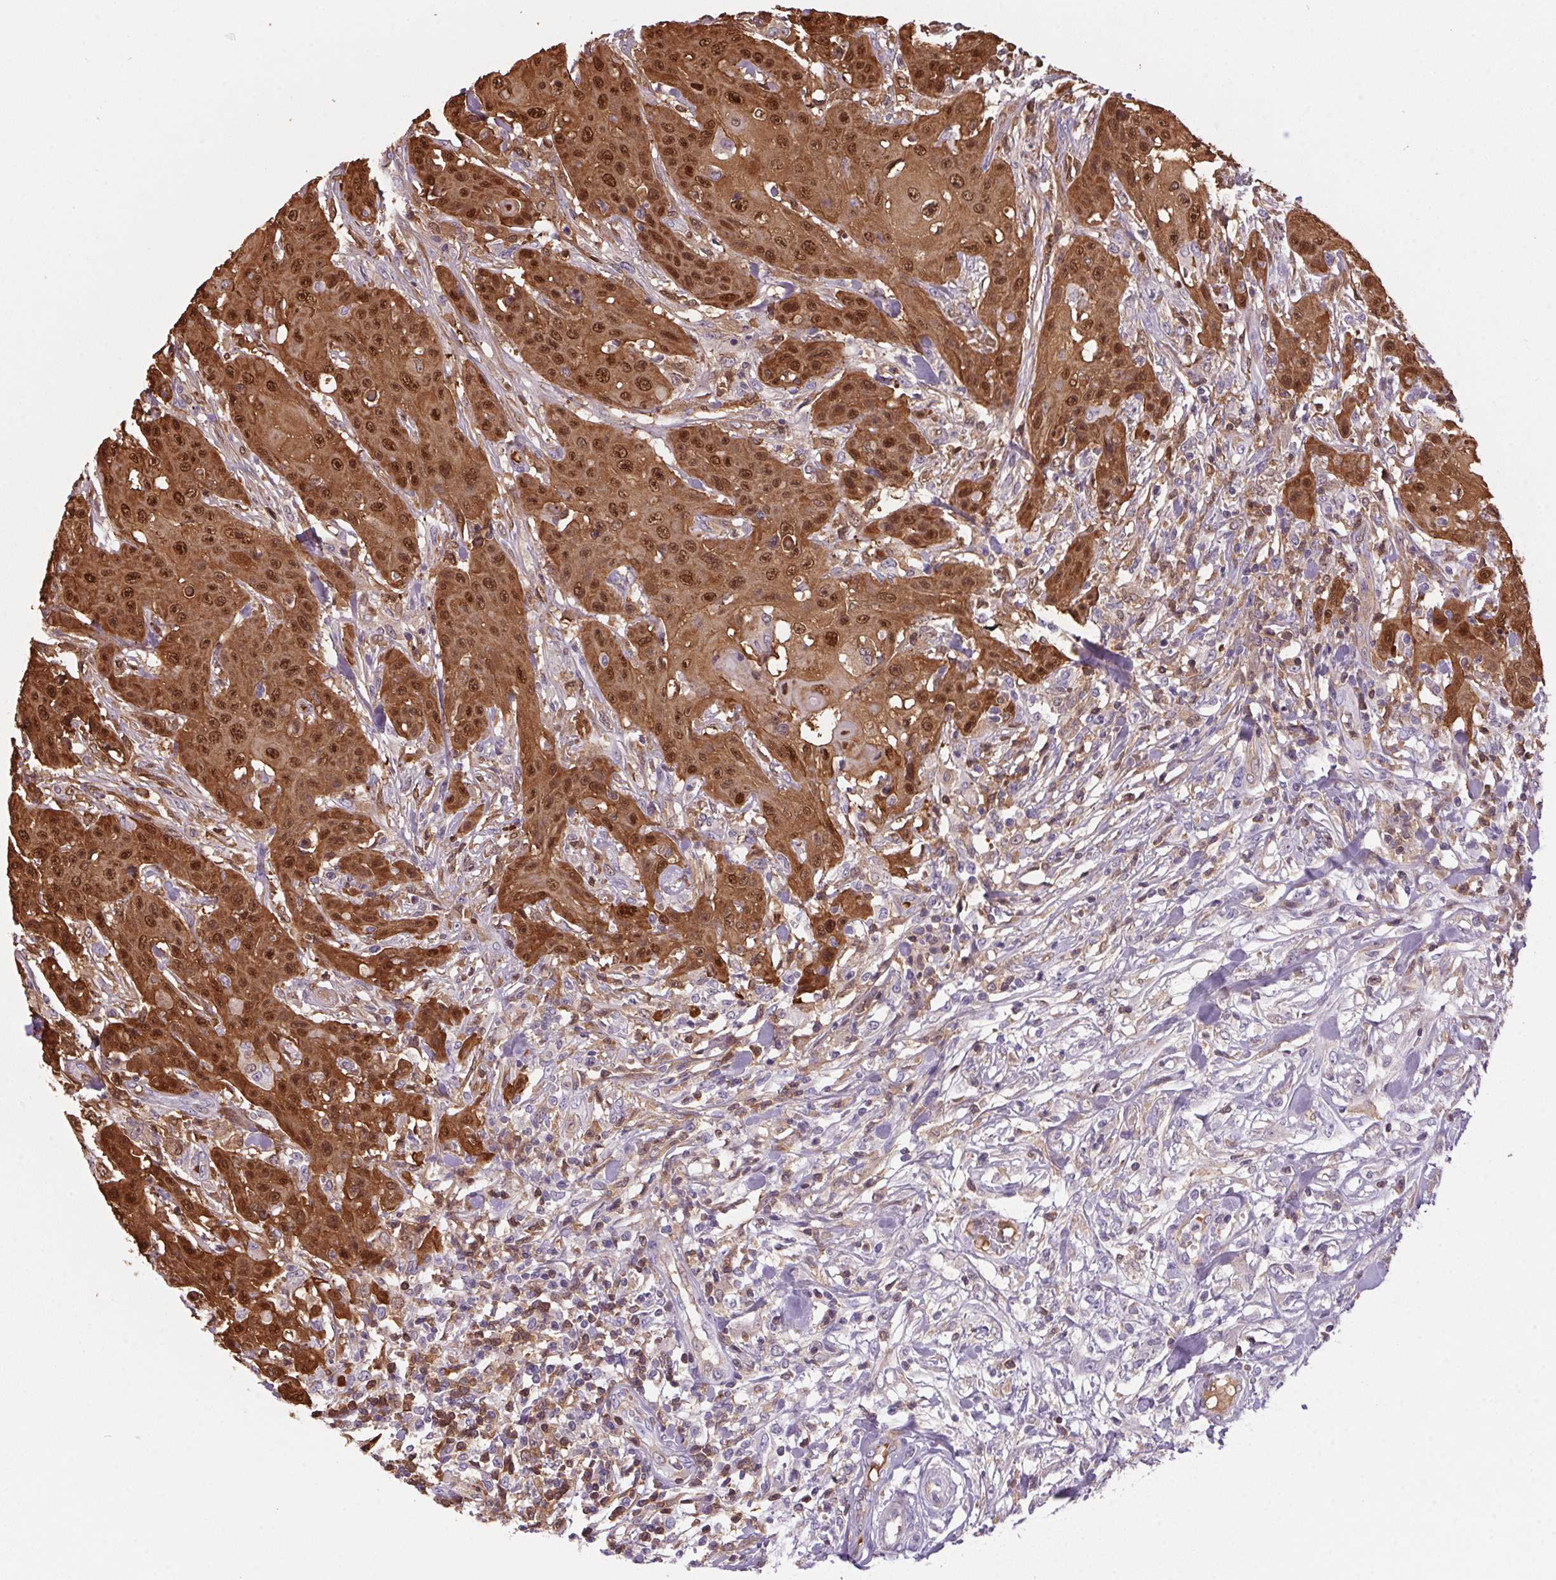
{"staining": {"intensity": "strong", "quantity": ">75%", "location": "cytoplasmic/membranous,nuclear"}, "tissue": "head and neck cancer", "cell_type": "Tumor cells", "image_type": "cancer", "snomed": [{"axis": "morphology", "description": "Squamous cell carcinoma, NOS"}, {"axis": "topography", "description": "Oral tissue"}, {"axis": "topography", "description": "Head-Neck"}], "caption": "High-magnification brightfield microscopy of head and neck squamous cell carcinoma stained with DAB (3,3'-diaminobenzidine) (brown) and counterstained with hematoxylin (blue). tumor cells exhibit strong cytoplasmic/membranous and nuclear expression is identified in approximately>75% of cells. The staining was performed using DAB (3,3'-diaminobenzidine), with brown indicating positive protein expression. Nuclei are stained blue with hematoxylin.", "gene": "S100A2", "patient": {"sex": "female", "age": 55}}